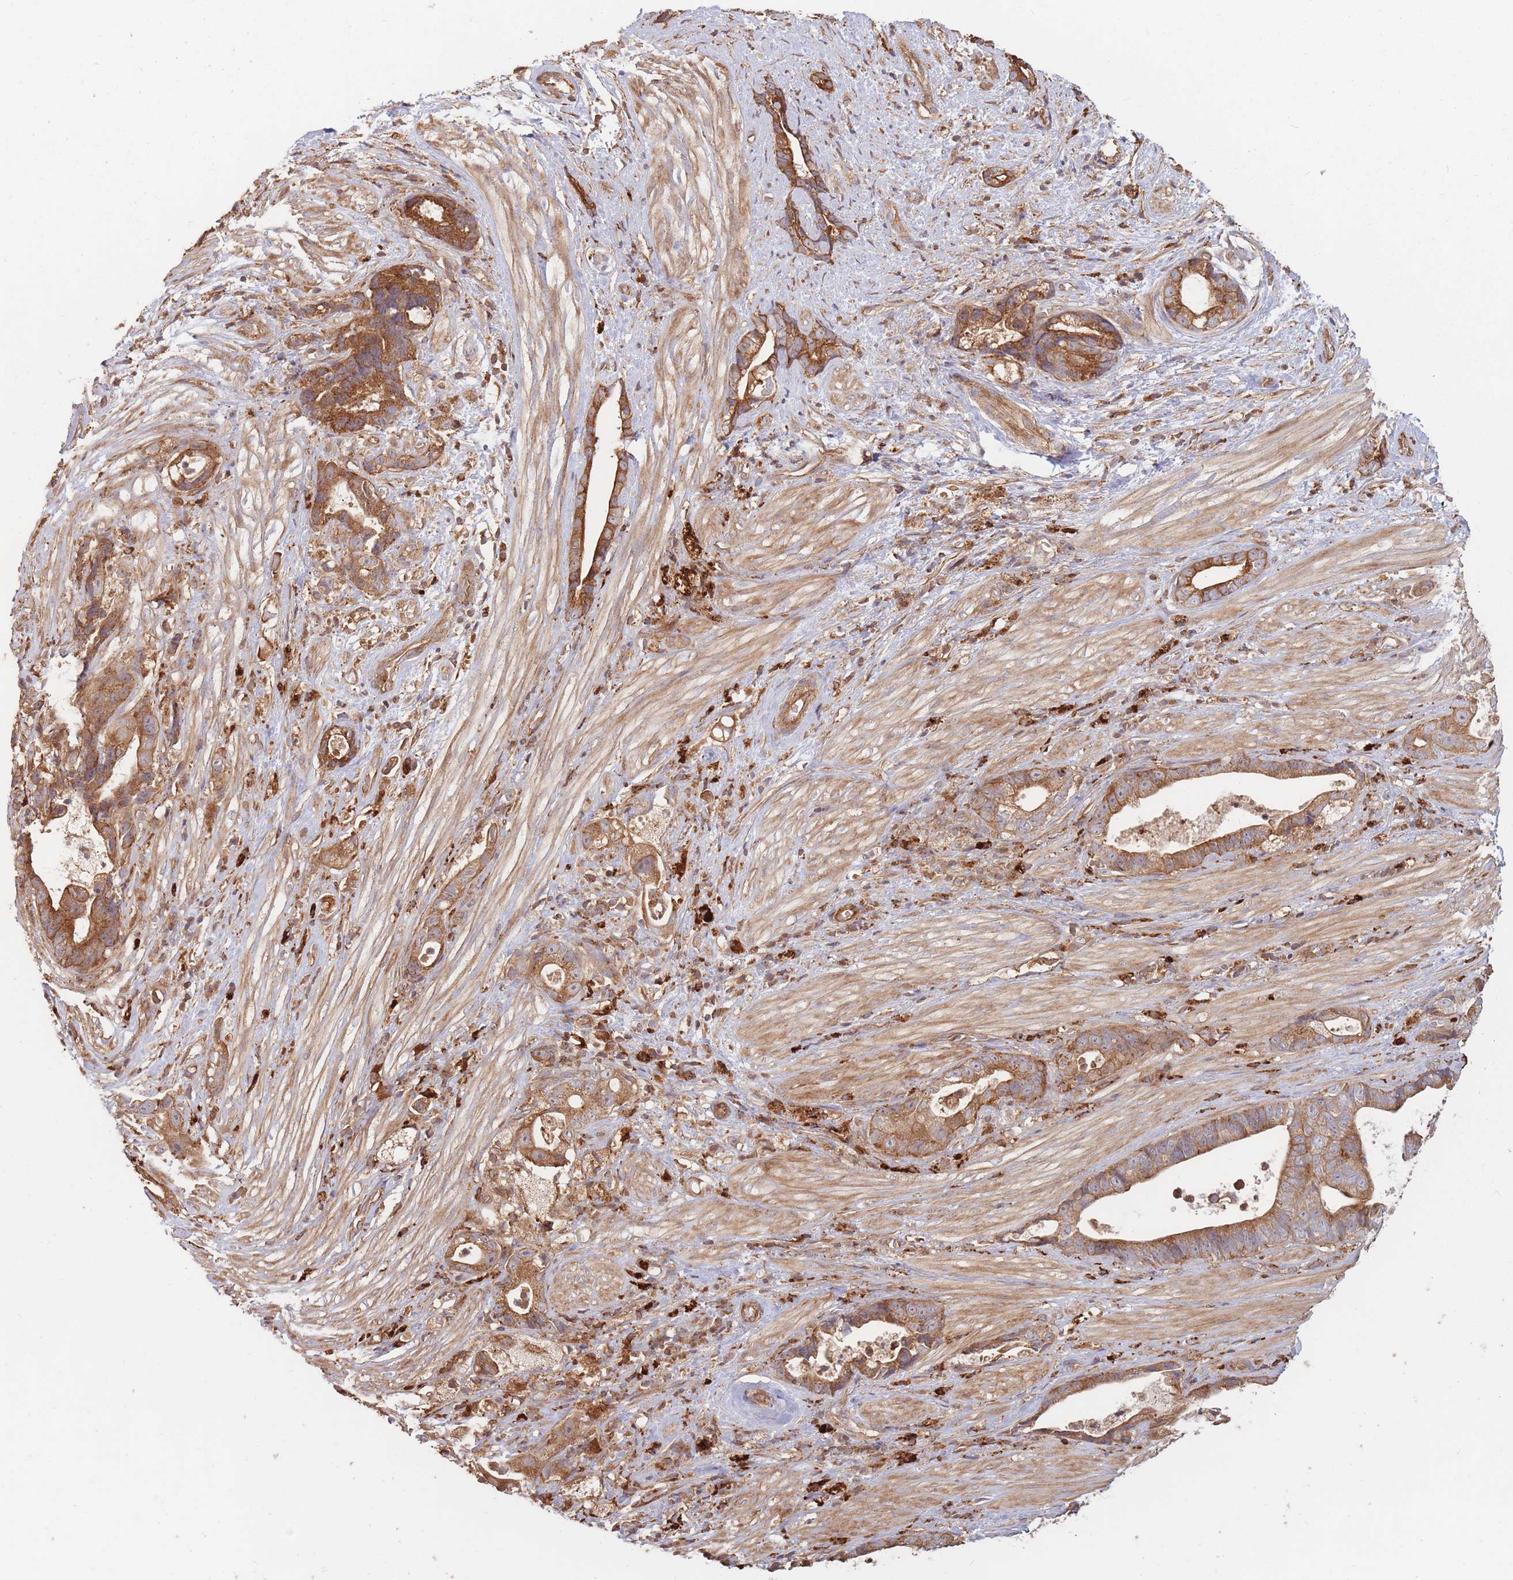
{"staining": {"intensity": "strong", "quantity": ">75%", "location": "cytoplasmic/membranous"}, "tissue": "stomach cancer", "cell_type": "Tumor cells", "image_type": "cancer", "snomed": [{"axis": "morphology", "description": "Adenocarcinoma, NOS"}, {"axis": "topography", "description": "Stomach"}], "caption": "A high amount of strong cytoplasmic/membranous expression is present in approximately >75% of tumor cells in stomach cancer (adenocarcinoma) tissue.", "gene": "RASSF2", "patient": {"sex": "male", "age": 55}}